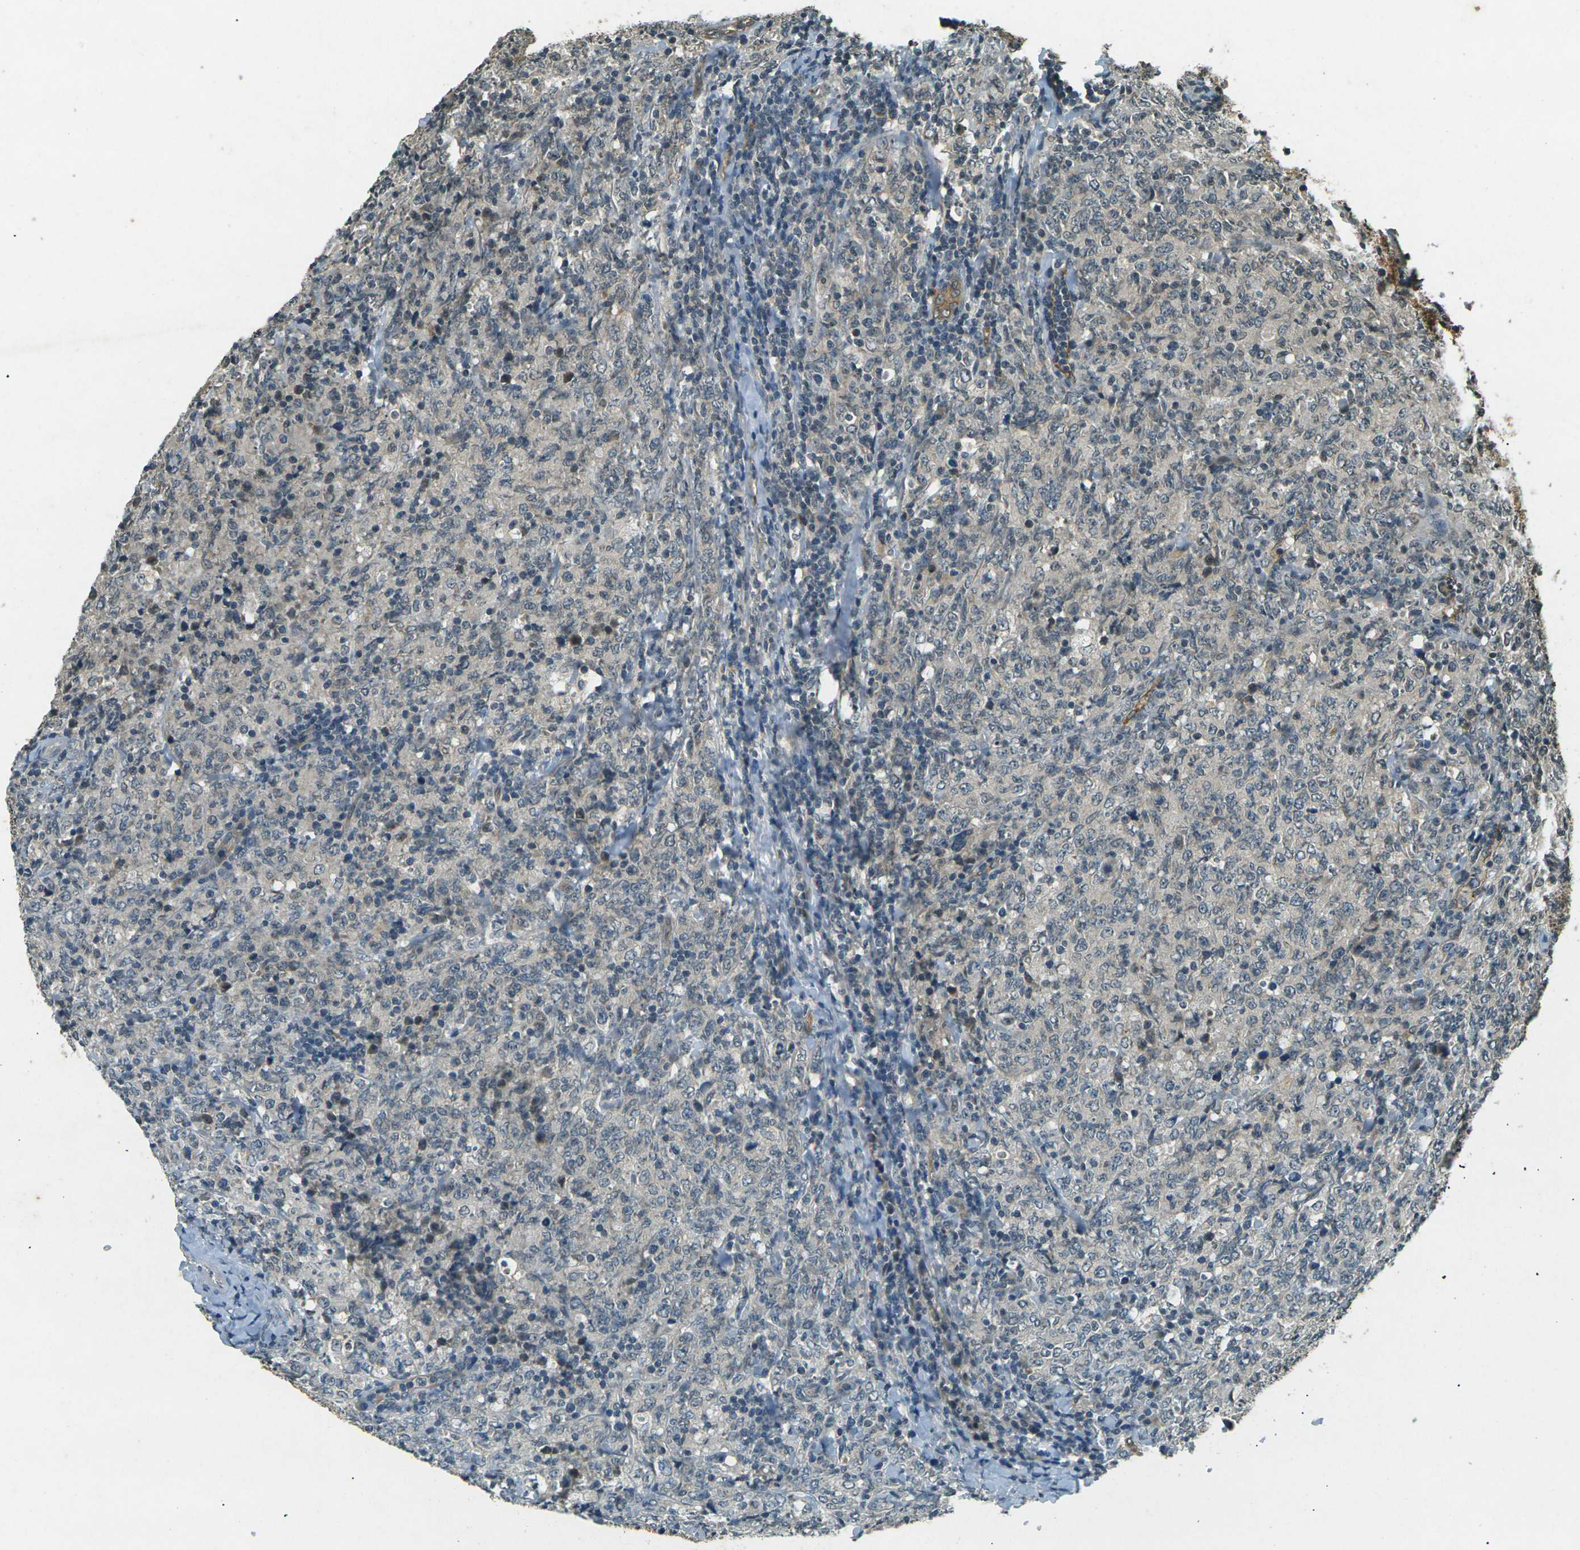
{"staining": {"intensity": "weak", "quantity": "25%-75%", "location": "cytoplasmic/membranous"}, "tissue": "lymphoma", "cell_type": "Tumor cells", "image_type": "cancer", "snomed": [{"axis": "morphology", "description": "Malignant lymphoma, non-Hodgkin's type, High grade"}, {"axis": "topography", "description": "Tonsil"}], "caption": "About 25%-75% of tumor cells in human malignant lymphoma, non-Hodgkin's type (high-grade) show weak cytoplasmic/membranous protein positivity as visualized by brown immunohistochemical staining.", "gene": "PDE2A", "patient": {"sex": "female", "age": 36}}